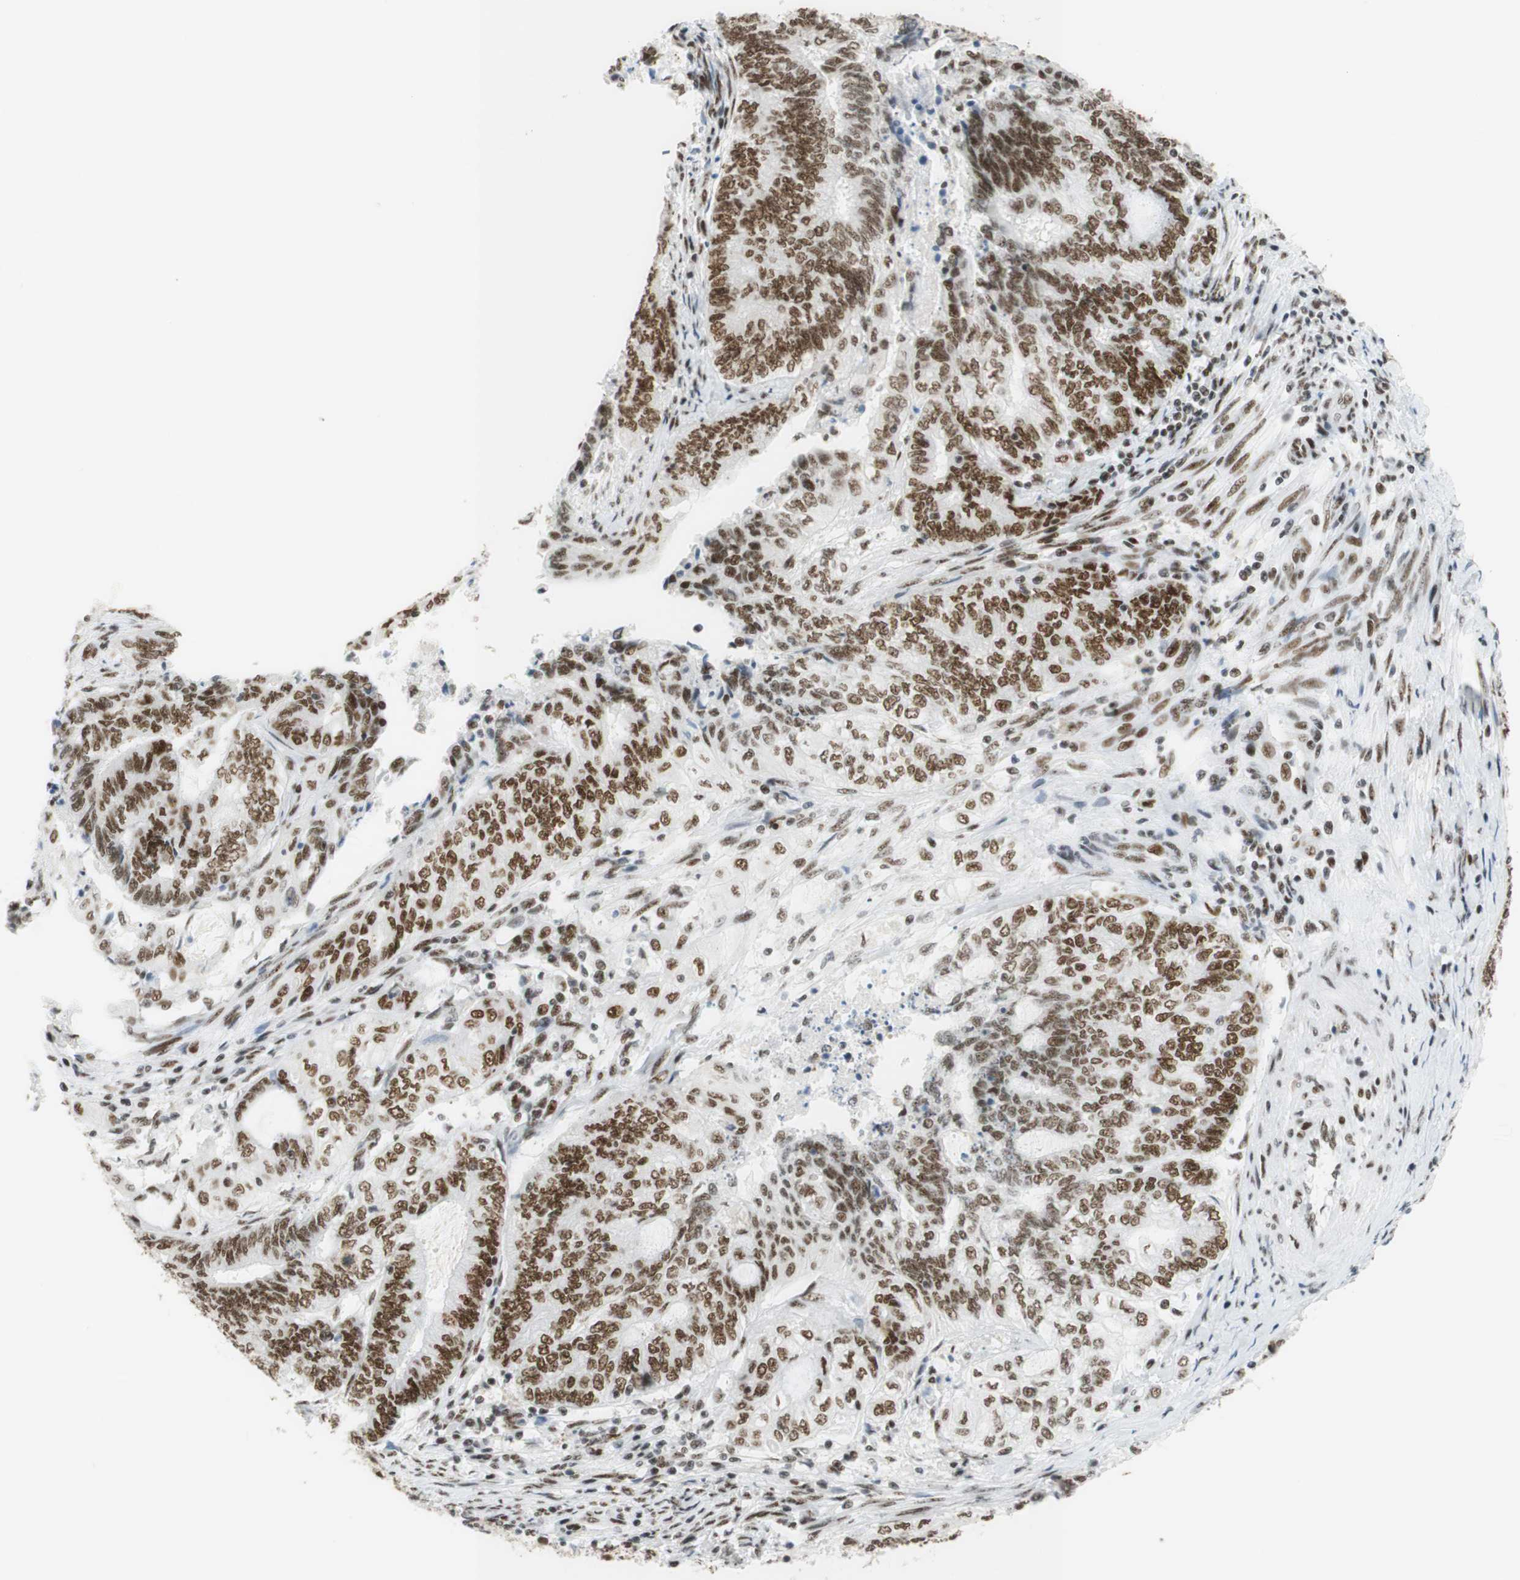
{"staining": {"intensity": "moderate", "quantity": "25%-75%", "location": "nuclear"}, "tissue": "endometrial cancer", "cell_type": "Tumor cells", "image_type": "cancer", "snomed": [{"axis": "morphology", "description": "Adenocarcinoma, NOS"}, {"axis": "topography", "description": "Uterus"}, {"axis": "topography", "description": "Endometrium"}], "caption": "A histopathology image showing moderate nuclear expression in approximately 25%-75% of tumor cells in endometrial adenocarcinoma, as visualized by brown immunohistochemical staining.", "gene": "RNF20", "patient": {"sex": "female", "age": 70}}